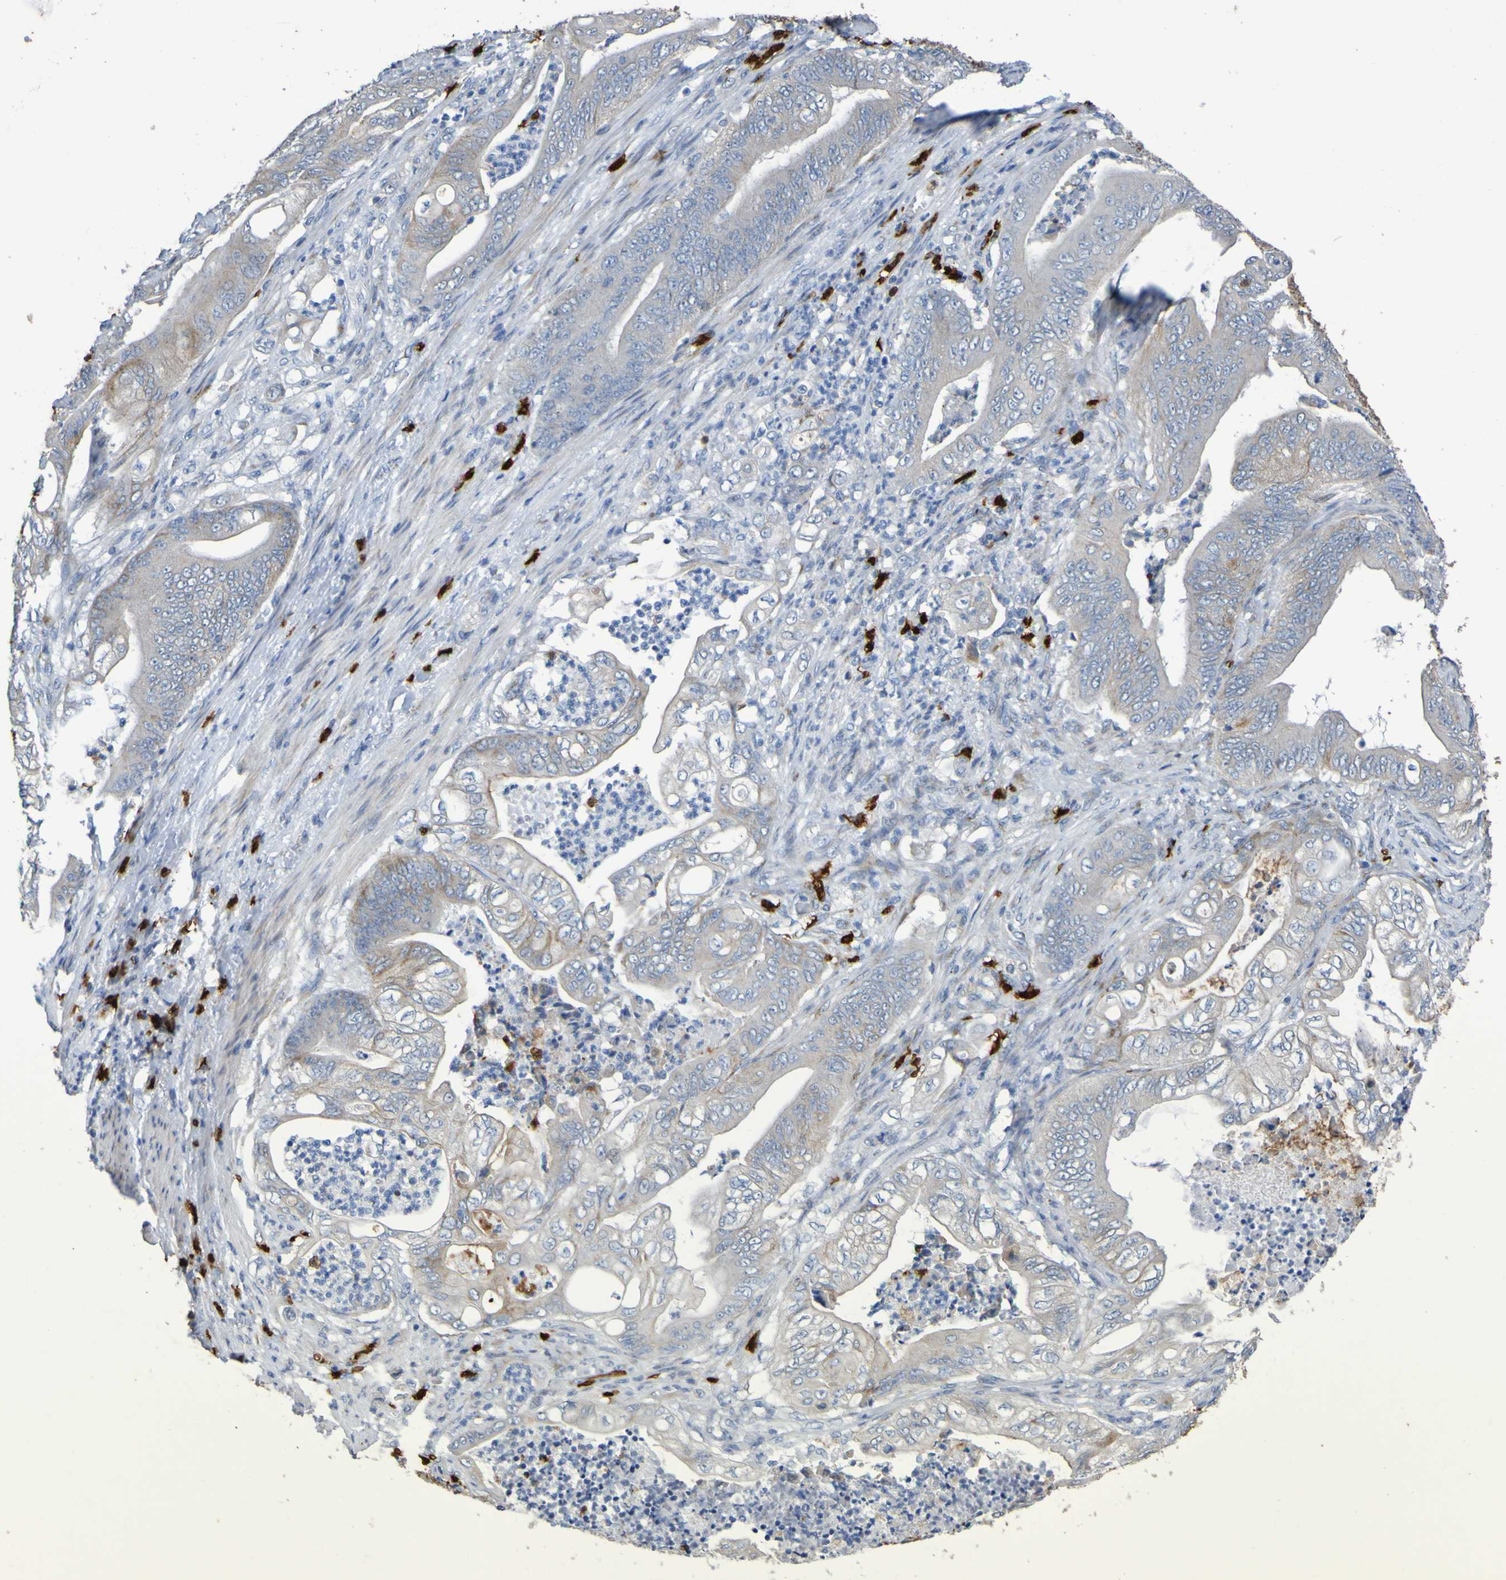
{"staining": {"intensity": "weak", "quantity": "25%-75%", "location": "cytoplasmic/membranous"}, "tissue": "stomach cancer", "cell_type": "Tumor cells", "image_type": "cancer", "snomed": [{"axis": "morphology", "description": "Adenocarcinoma, NOS"}, {"axis": "topography", "description": "Stomach"}], "caption": "Human stomach cancer (adenocarcinoma) stained with a protein marker reveals weak staining in tumor cells.", "gene": "C11orf24", "patient": {"sex": "female", "age": 73}}